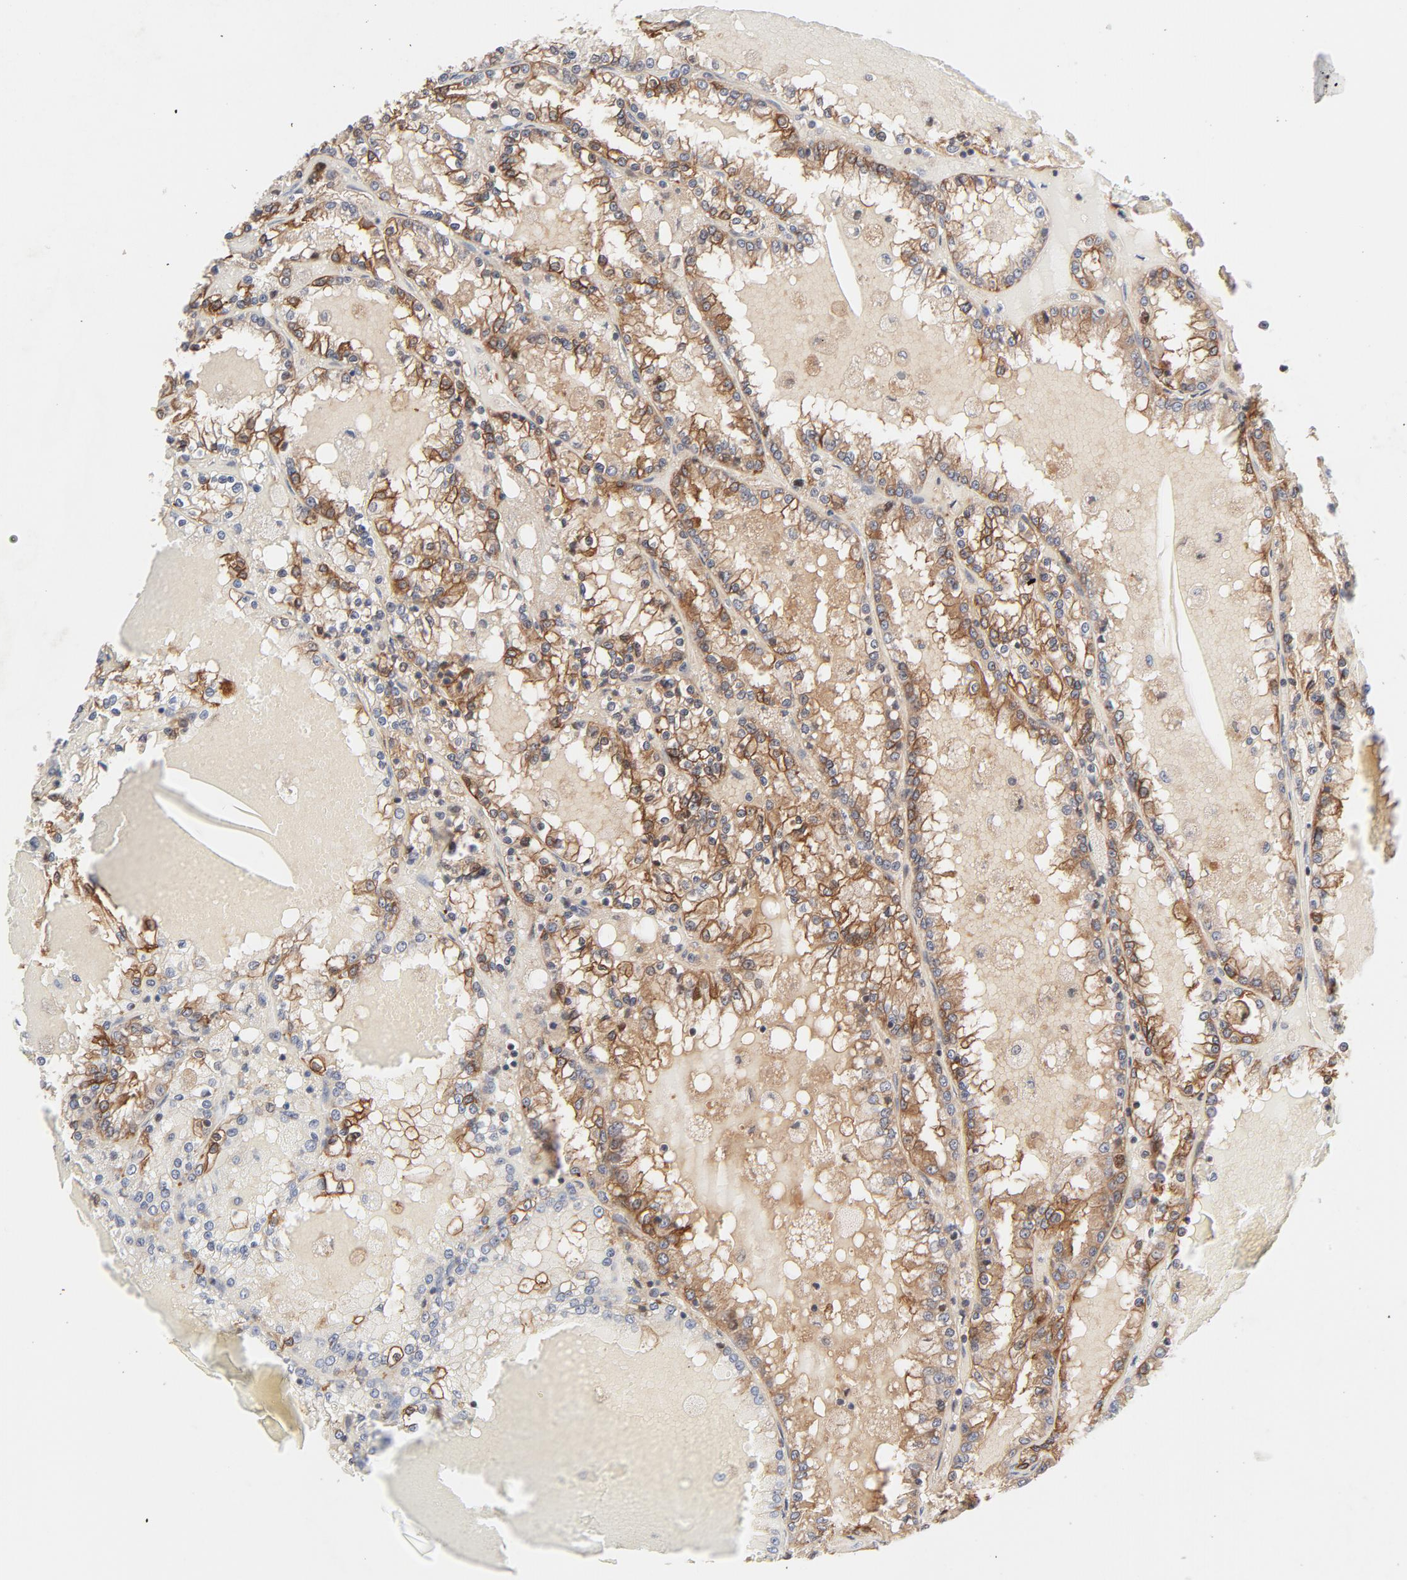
{"staining": {"intensity": "moderate", "quantity": ">75%", "location": "cytoplasmic/membranous"}, "tissue": "renal cancer", "cell_type": "Tumor cells", "image_type": "cancer", "snomed": [{"axis": "morphology", "description": "Adenocarcinoma, NOS"}, {"axis": "topography", "description": "Kidney"}], "caption": "This histopathology image shows IHC staining of human renal adenocarcinoma, with medium moderate cytoplasmic/membranous positivity in about >75% of tumor cells.", "gene": "DNAAF2", "patient": {"sex": "female", "age": 56}}